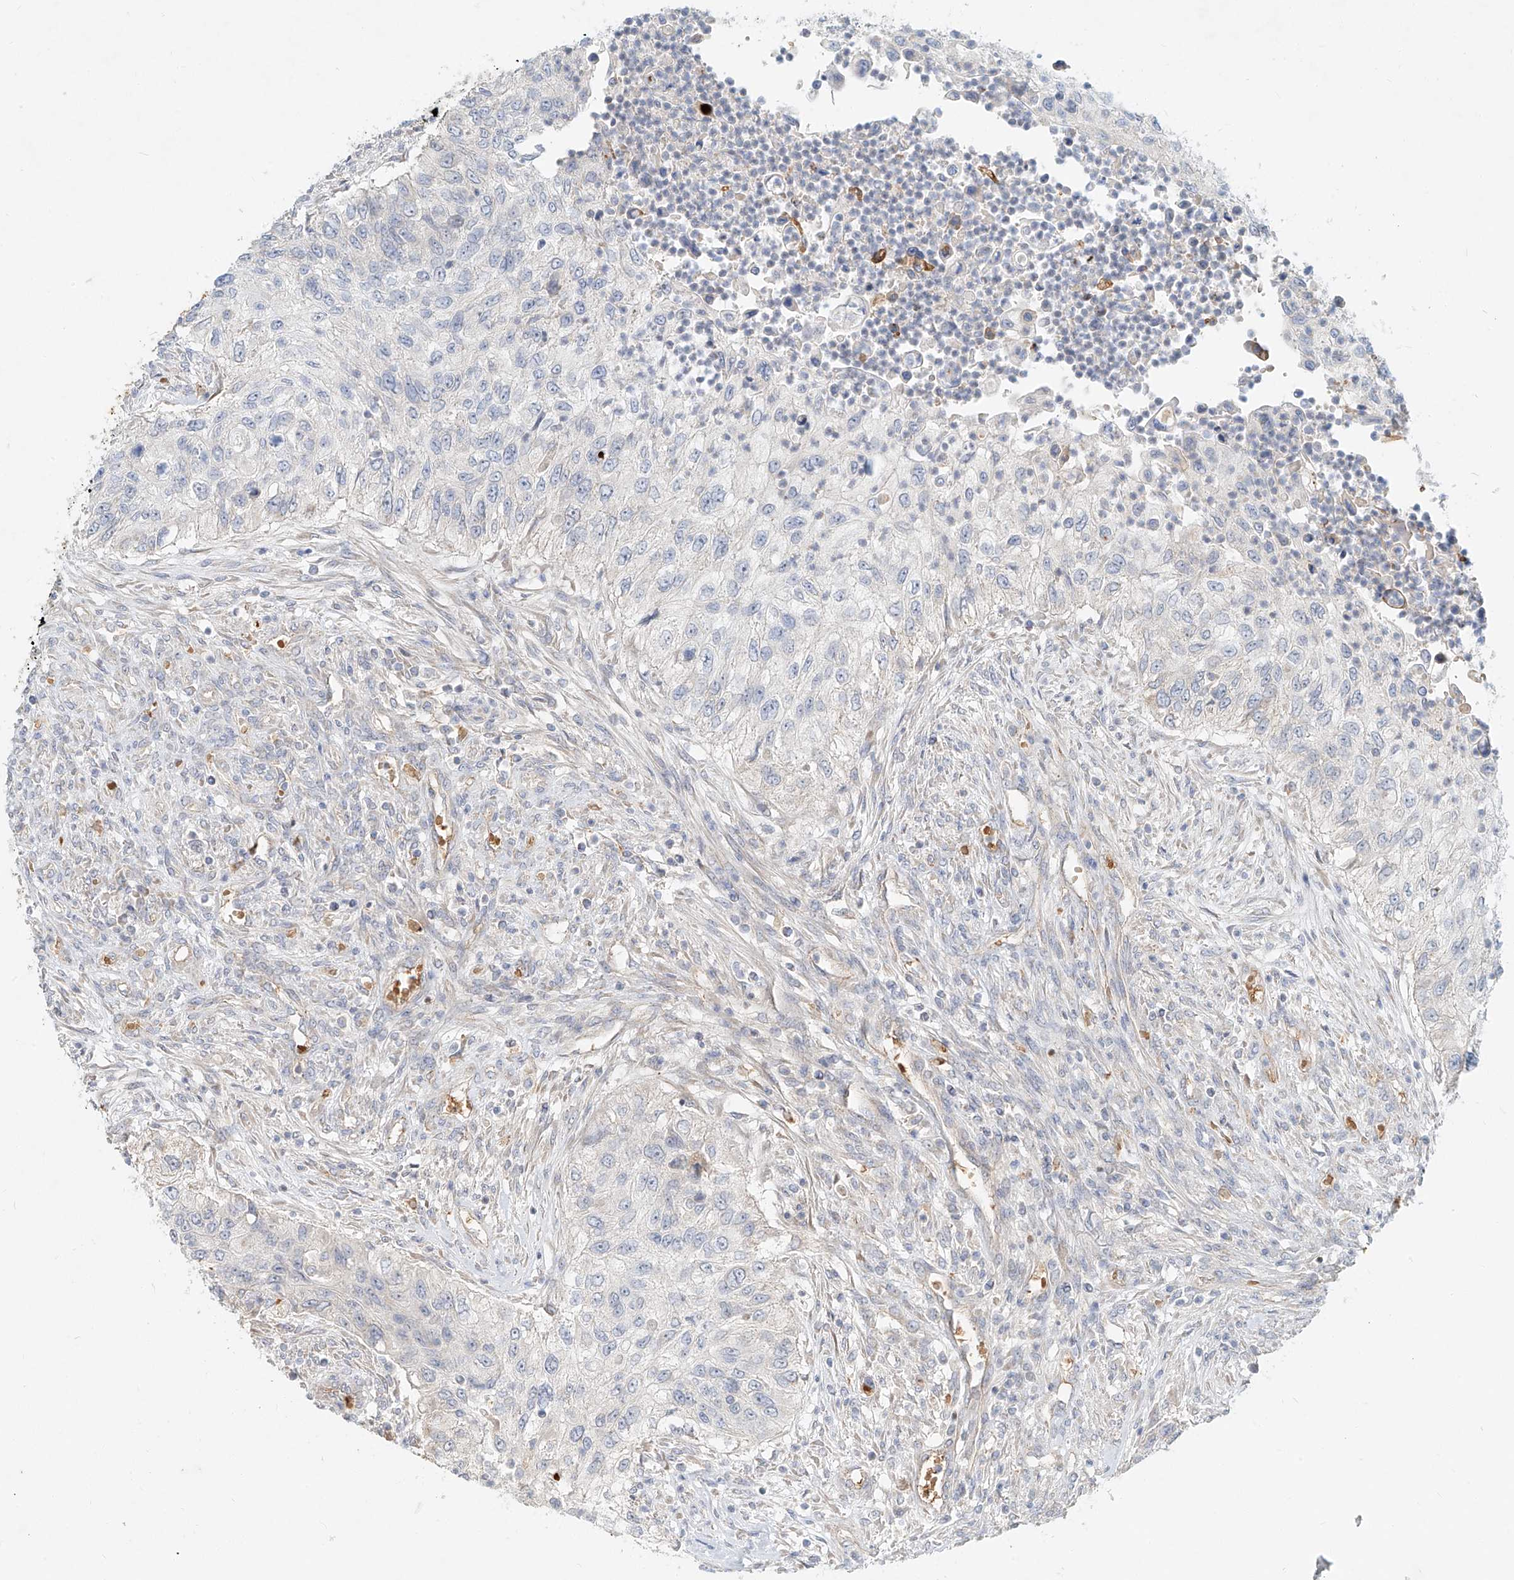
{"staining": {"intensity": "negative", "quantity": "none", "location": "none"}, "tissue": "urothelial cancer", "cell_type": "Tumor cells", "image_type": "cancer", "snomed": [{"axis": "morphology", "description": "Urothelial carcinoma, High grade"}, {"axis": "topography", "description": "Urinary bladder"}], "caption": "Tumor cells show no significant positivity in urothelial cancer.", "gene": "SYTL3", "patient": {"sex": "female", "age": 60}}